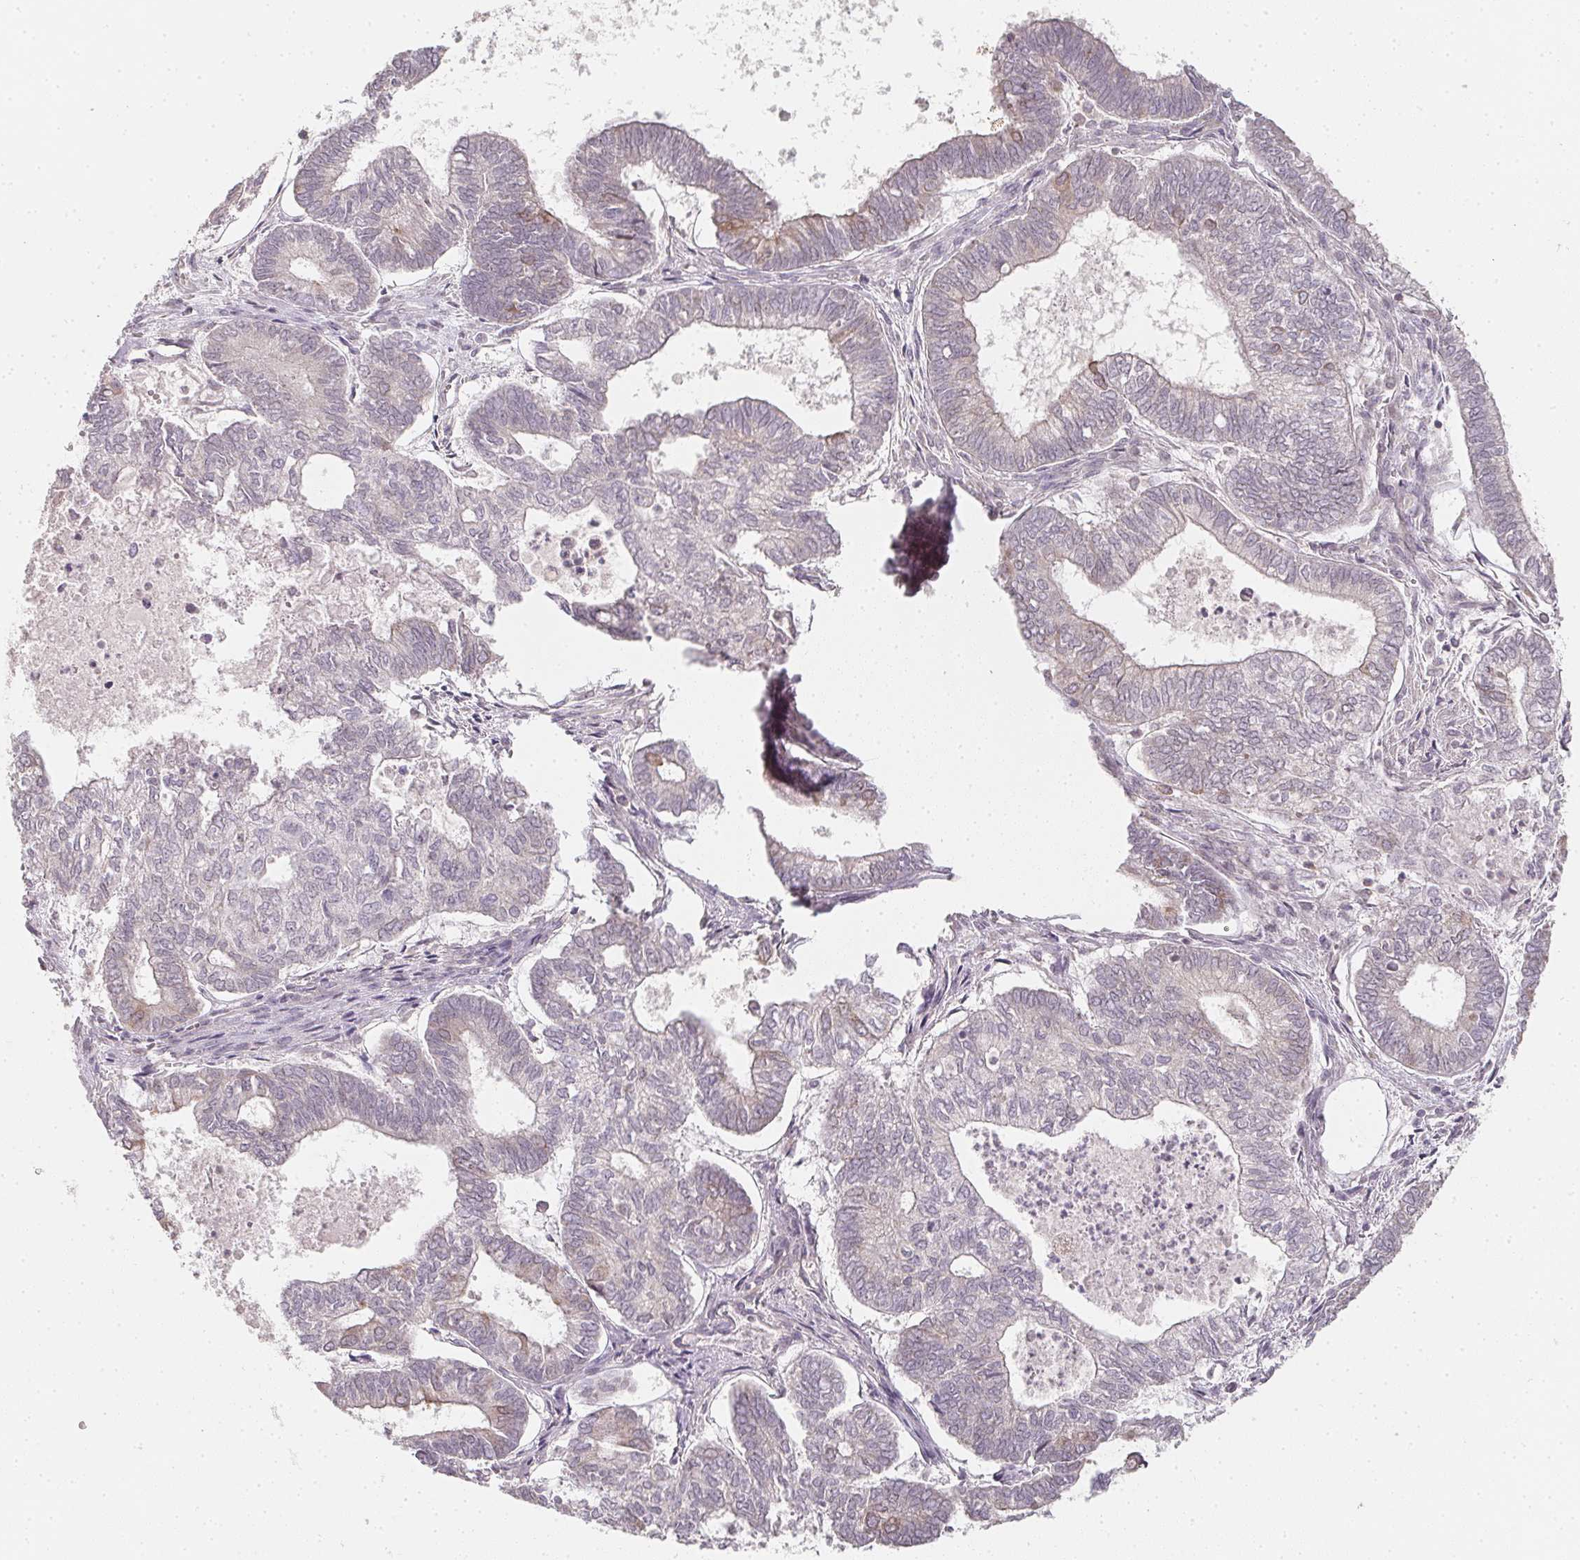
{"staining": {"intensity": "weak", "quantity": "<25%", "location": "cytoplasmic/membranous"}, "tissue": "ovarian cancer", "cell_type": "Tumor cells", "image_type": "cancer", "snomed": [{"axis": "morphology", "description": "Carcinoma, endometroid"}, {"axis": "topography", "description": "Ovary"}], "caption": "DAB (3,3'-diaminobenzidine) immunohistochemical staining of ovarian endometroid carcinoma displays no significant expression in tumor cells.", "gene": "SOAT1", "patient": {"sex": "female", "age": 64}}